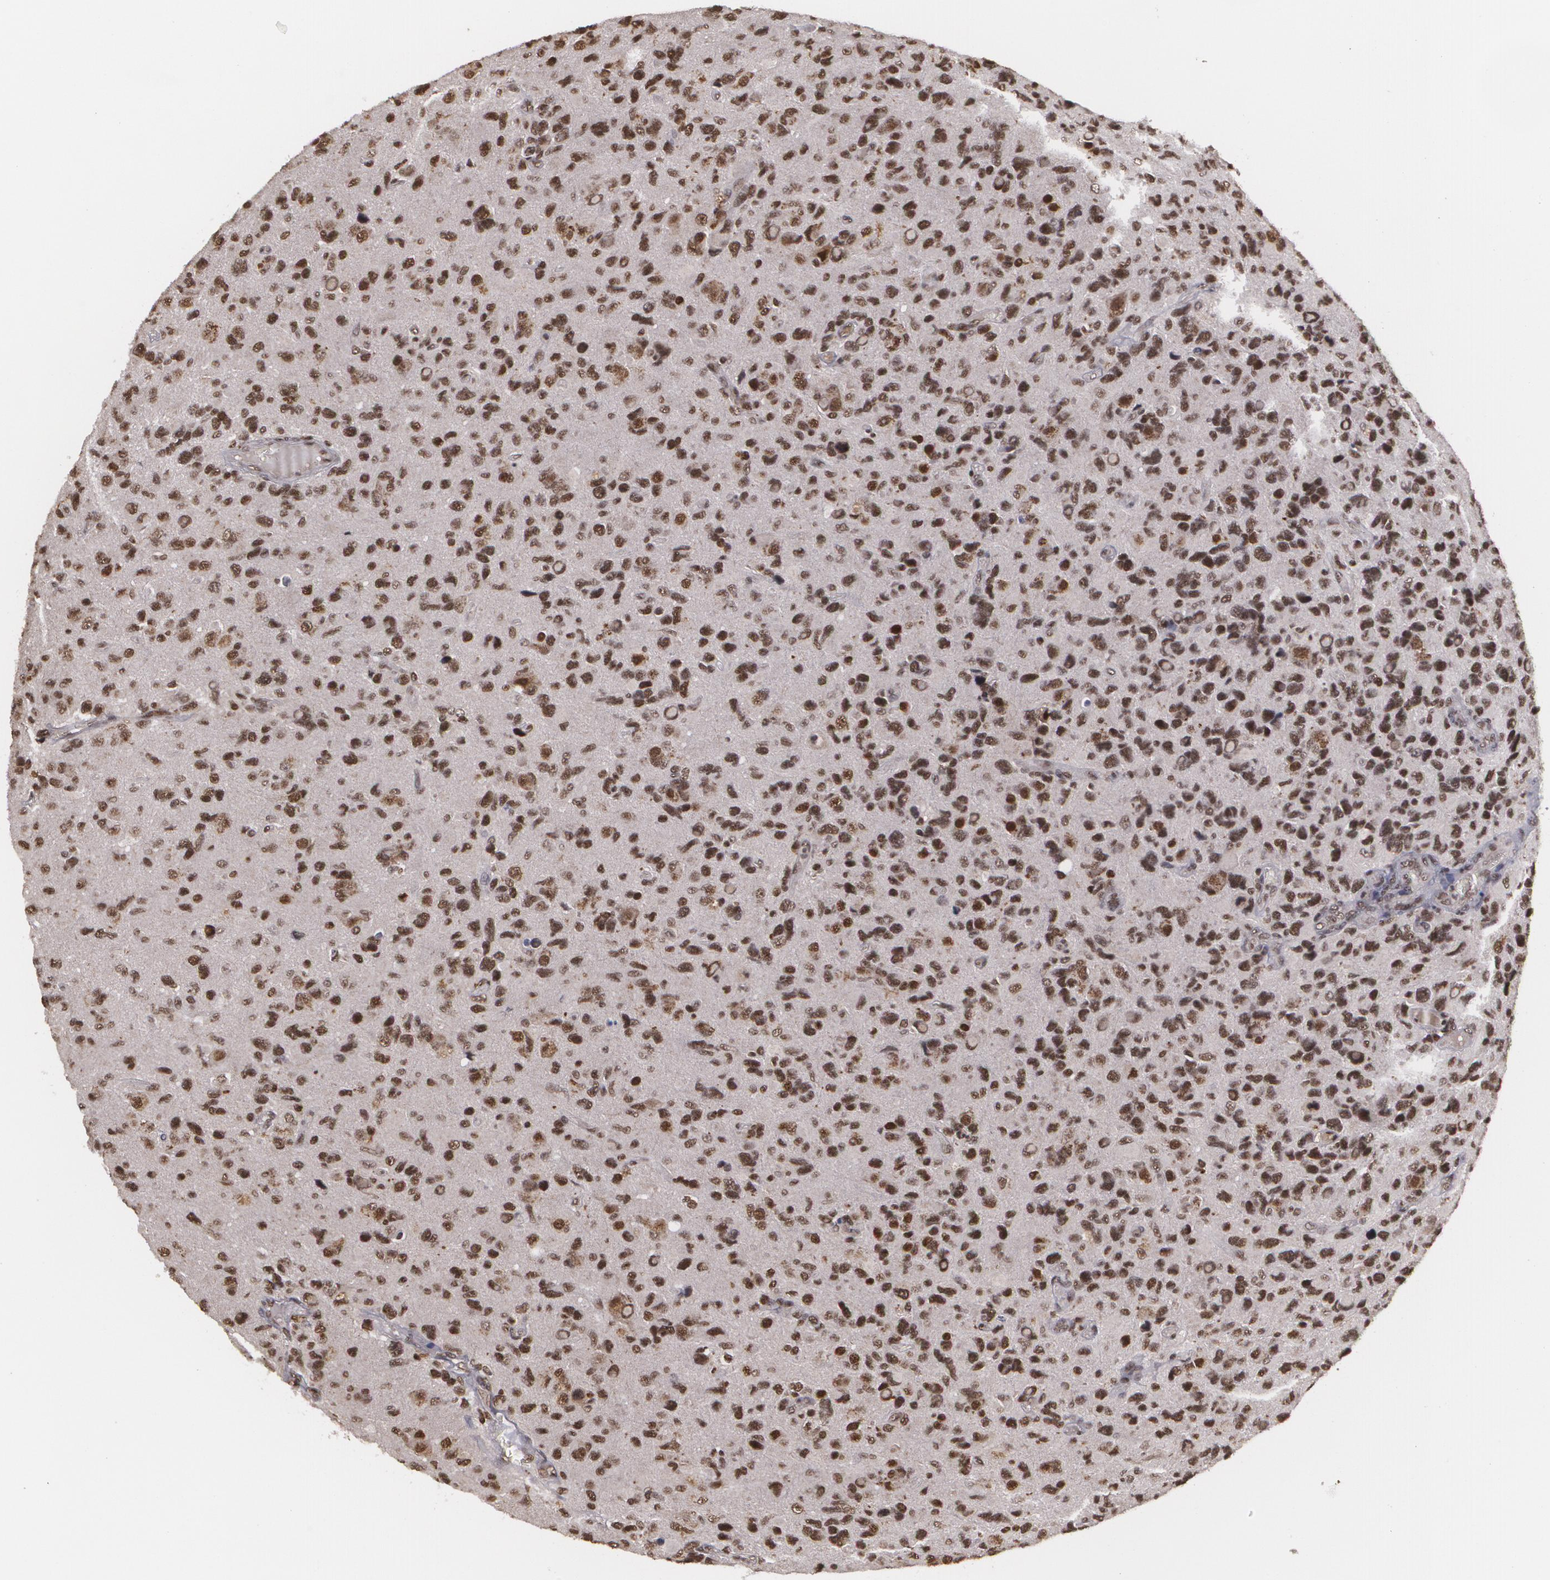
{"staining": {"intensity": "strong", "quantity": ">75%", "location": "nuclear"}, "tissue": "glioma", "cell_type": "Tumor cells", "image_type": "cancer", "snomed": [{"axis": "morphology", "description": "Glioma, malignant, High grade"}, {"axis": "topography", "description": "Brain"}], "caption": "DAB immunohistochemical staining of human malignant glioma (high-grade) demonstrates strong nuclear protein positivity in about >75% of tumor cells. Nuclei are stained in blue.", "gene": "RXRB", "patient": {"sex": "male", "age": 77}}